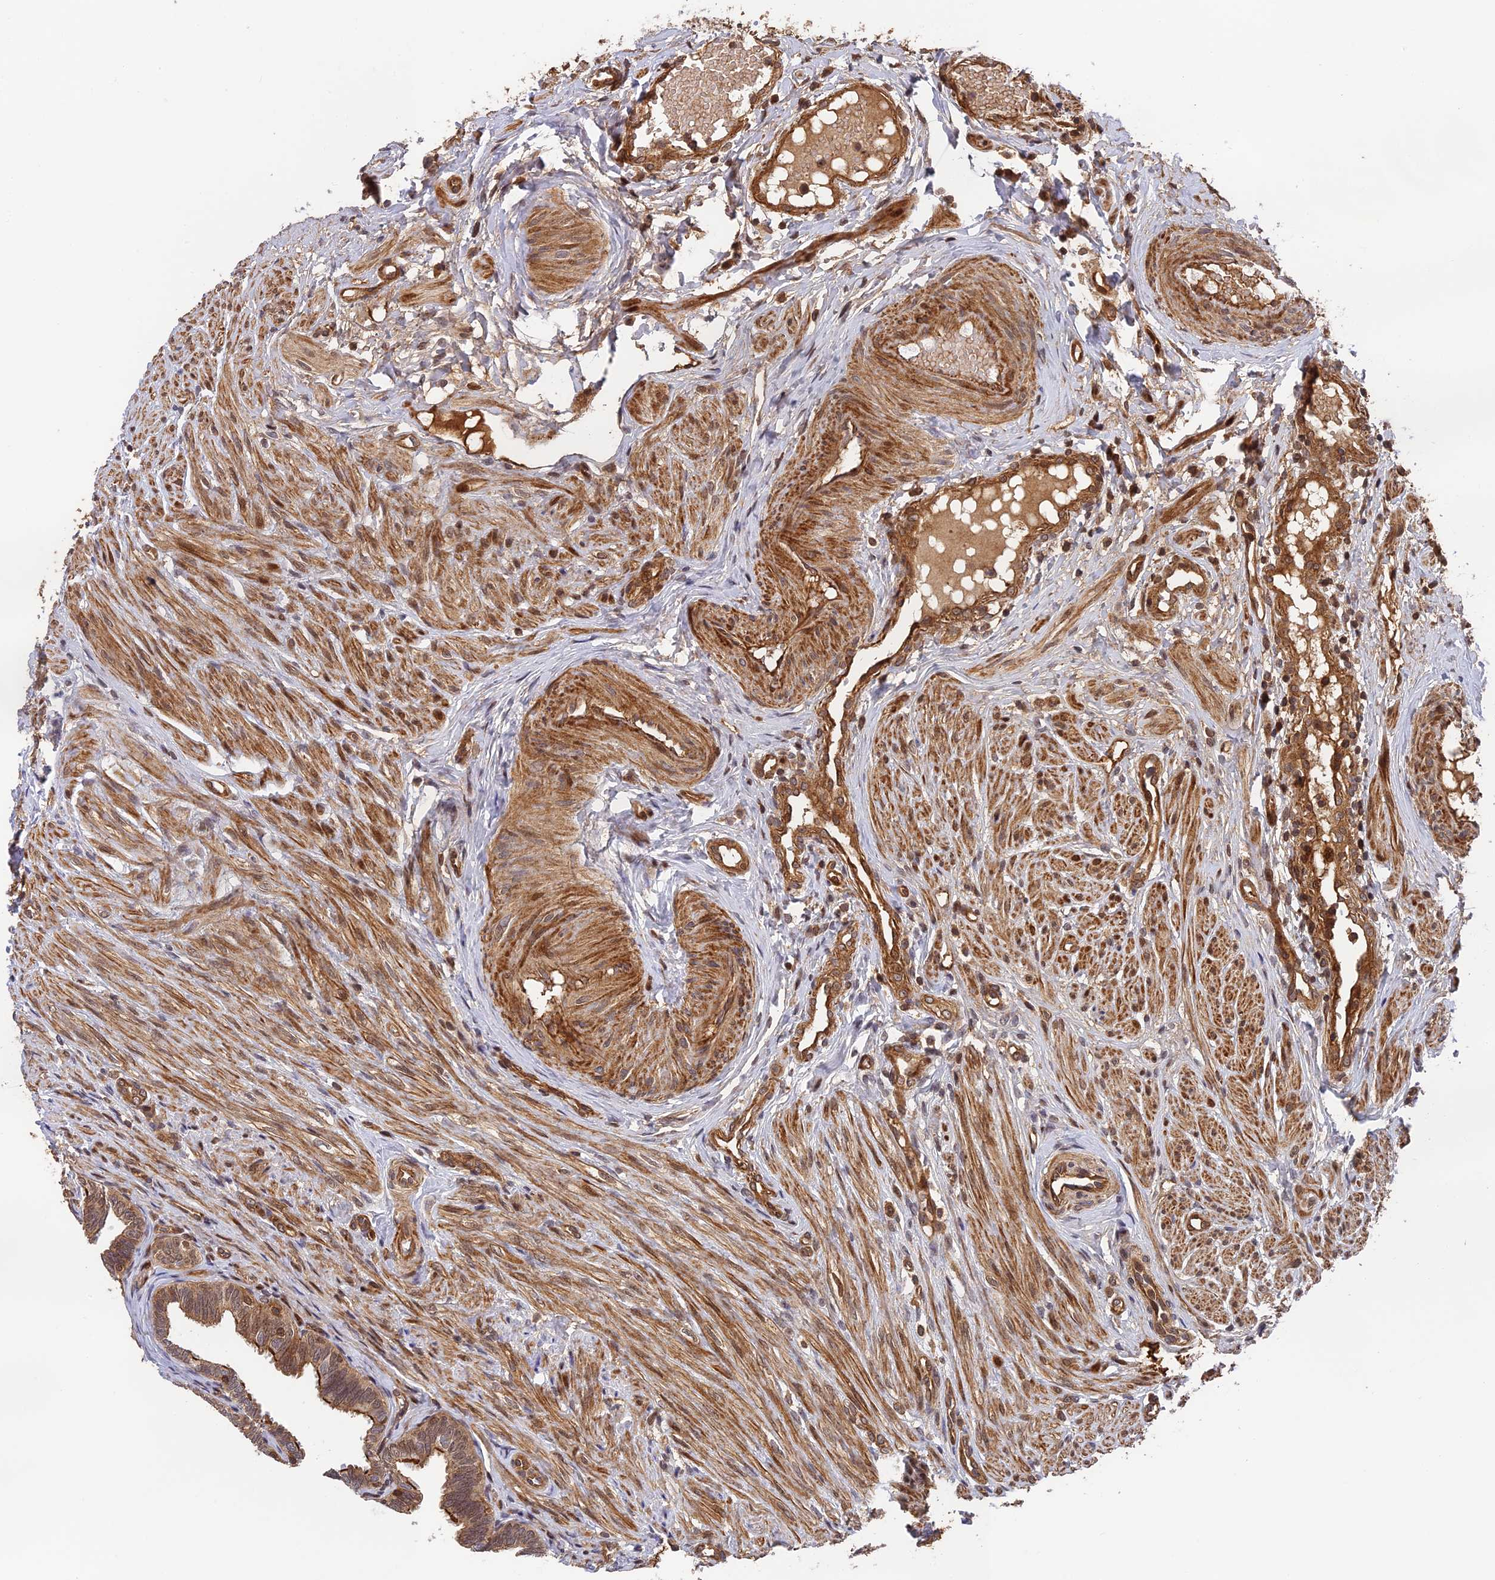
{"staining": {"intensity": "moderate", "quantity": ">75%", "location": "cytoplasmic/membranous"}, "tissue": "fallopian tube", "cell_type": "Glandular cells", "image_type": "normal", "snomed": [{"axis": "morphology", "description": "Normal tissue, NOS"}, {"axis": "topography", "description": "Fallopian tube"}], "caption": "The image shows a brown stain indicating the presence of a protein in the cytoplasmic/membranous of glandular cells in fallopian tube. The protein is stained brown, and the nuclei are stained in blue (DAB IHC with brightfield microscopy, high magnification).", "gene": "OSBPL1A", "patient": {"sex": "female", "age": 39}}